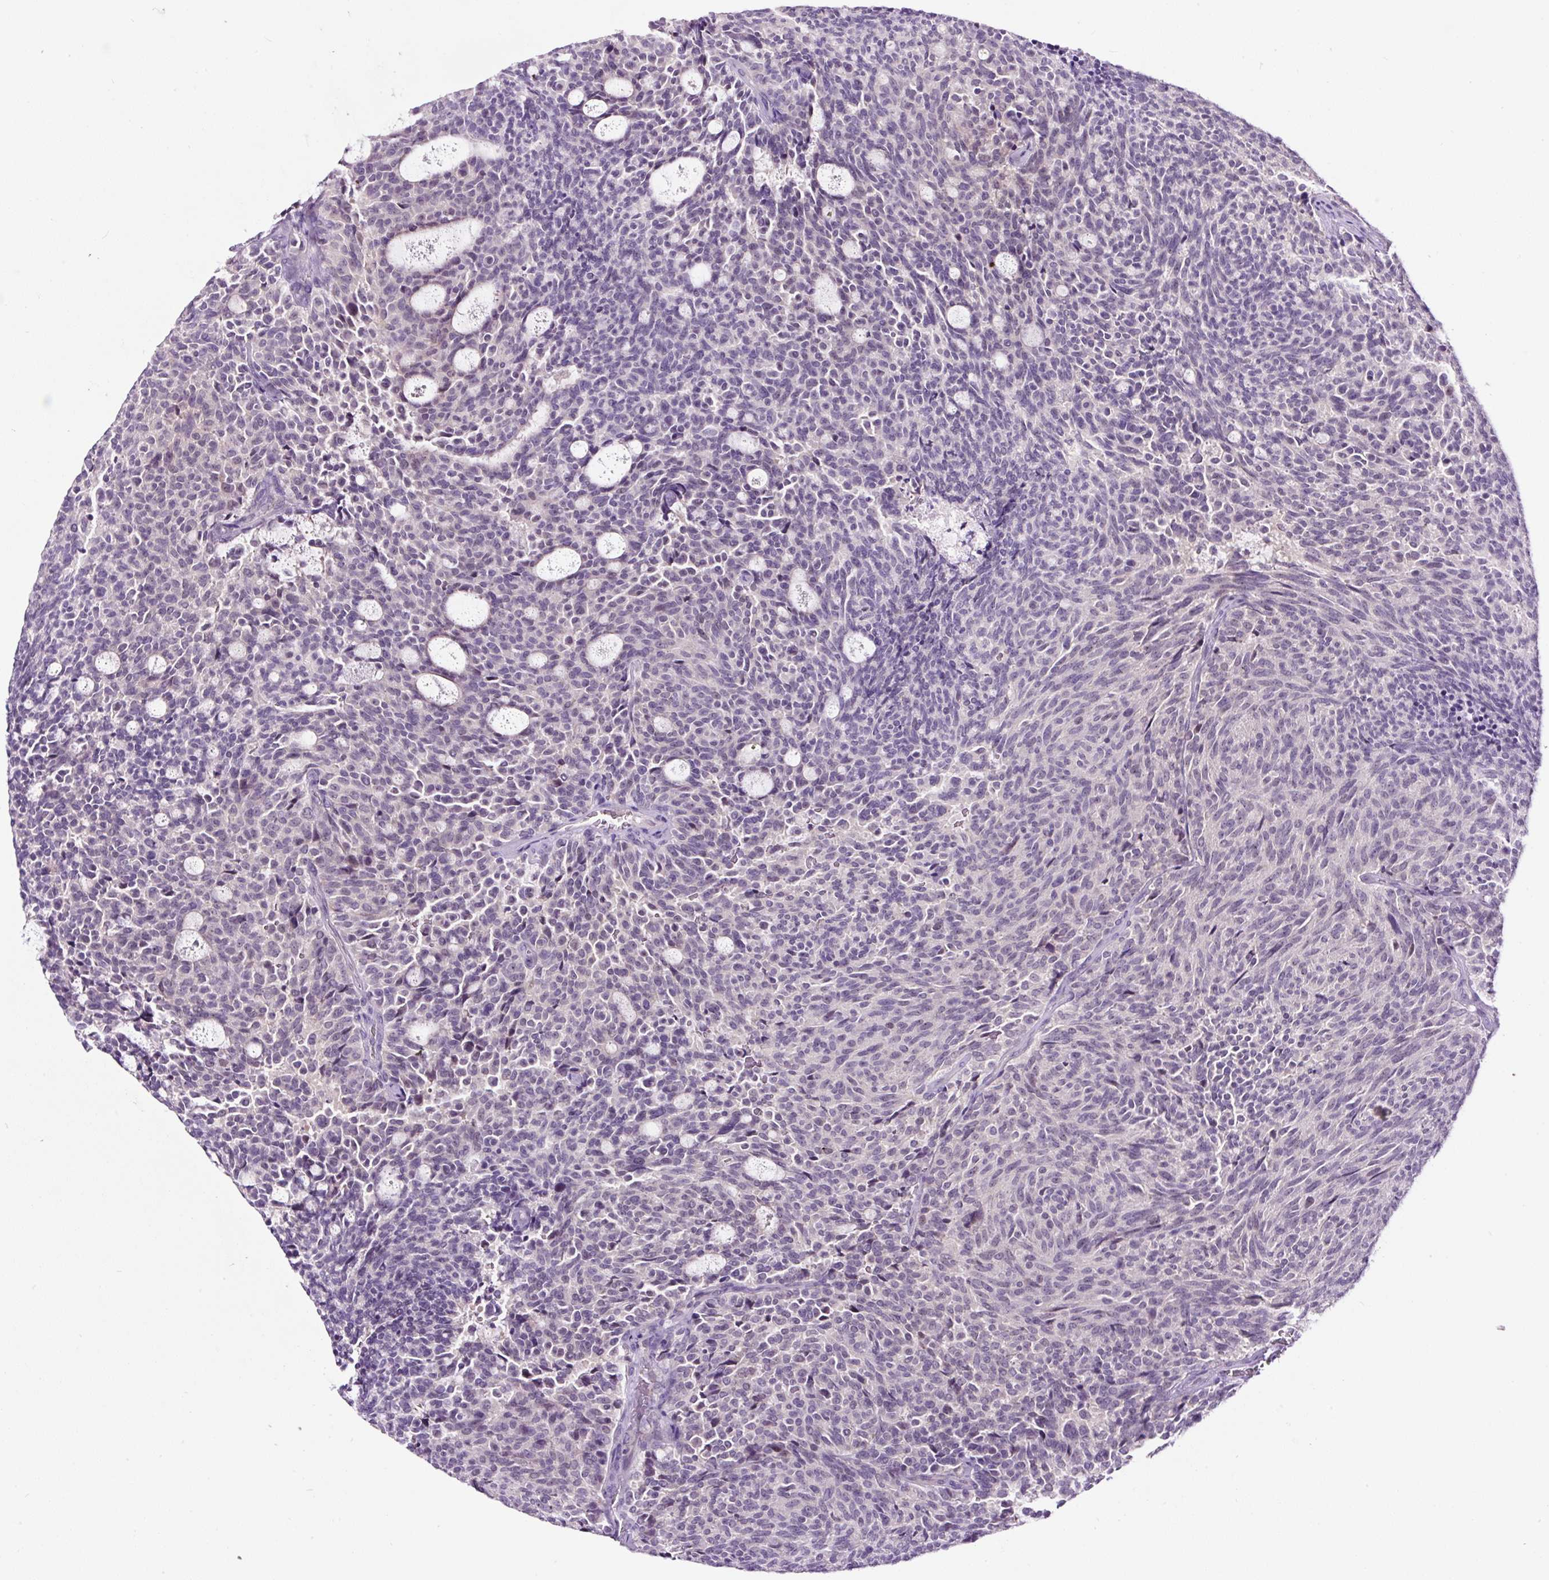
{"staining": {"intensity": "negative", "quantity": "none", "location": "none"}, "tissue": "carcinoid", "cell_type": "Tumor cells", "image_type": "cancer", "snomed": [{"axis": "morphology", "description": "Carcinoid, malignant, NOS"}, {"axis": "topography", "description": "Pancreas"}], "caption": "DAB (3,3'-diaminobenzidine) immunohistochemical staining of carcinoid (malignant) exhibits no significant staining in tumor cells.", "gene": "NOM1", "patient": {"sex": "female", "age": 54}}